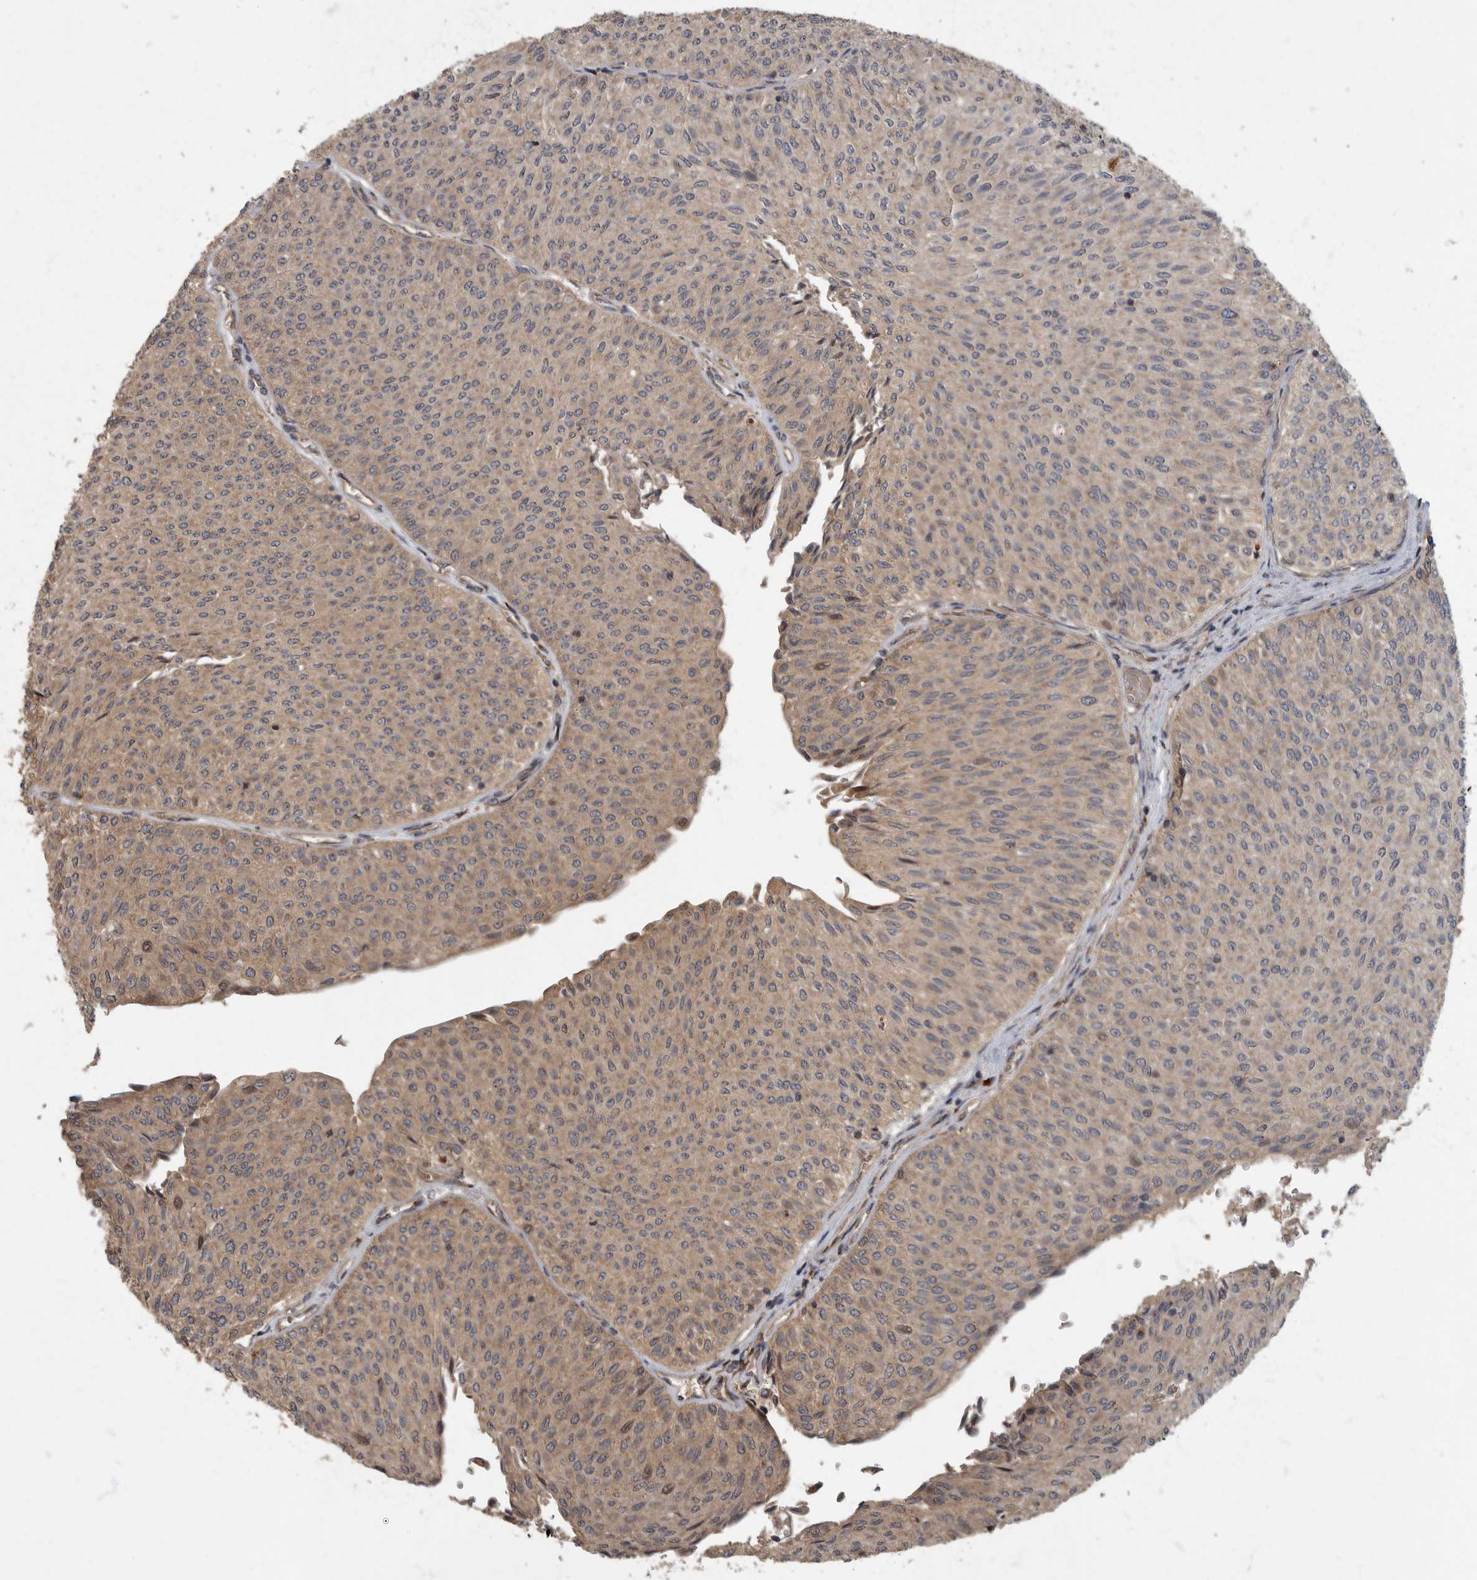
{"staining": {"intensity": "moderate", "quantity": "25%-75%", "location": "cytoplasmic/membranous"}, "tissue": "urothelial cancer", "cell_type": "Tumor cells", "image_type": "cancer", "snomed": [{"axis": "morphology", "description": "Urothelial carcinoma, Low grade"}, {"axis": "topography", "description": "Urinary bladder"}], "caption": "This is a histology image of immunohistochemistry (IHC) staining of urothelial cancer, which shows moderate positivity in the cytoplasmic/membranous of tumor cells.", "gene": "IQCK", "patient": {"sex": "male", "age": 78}}